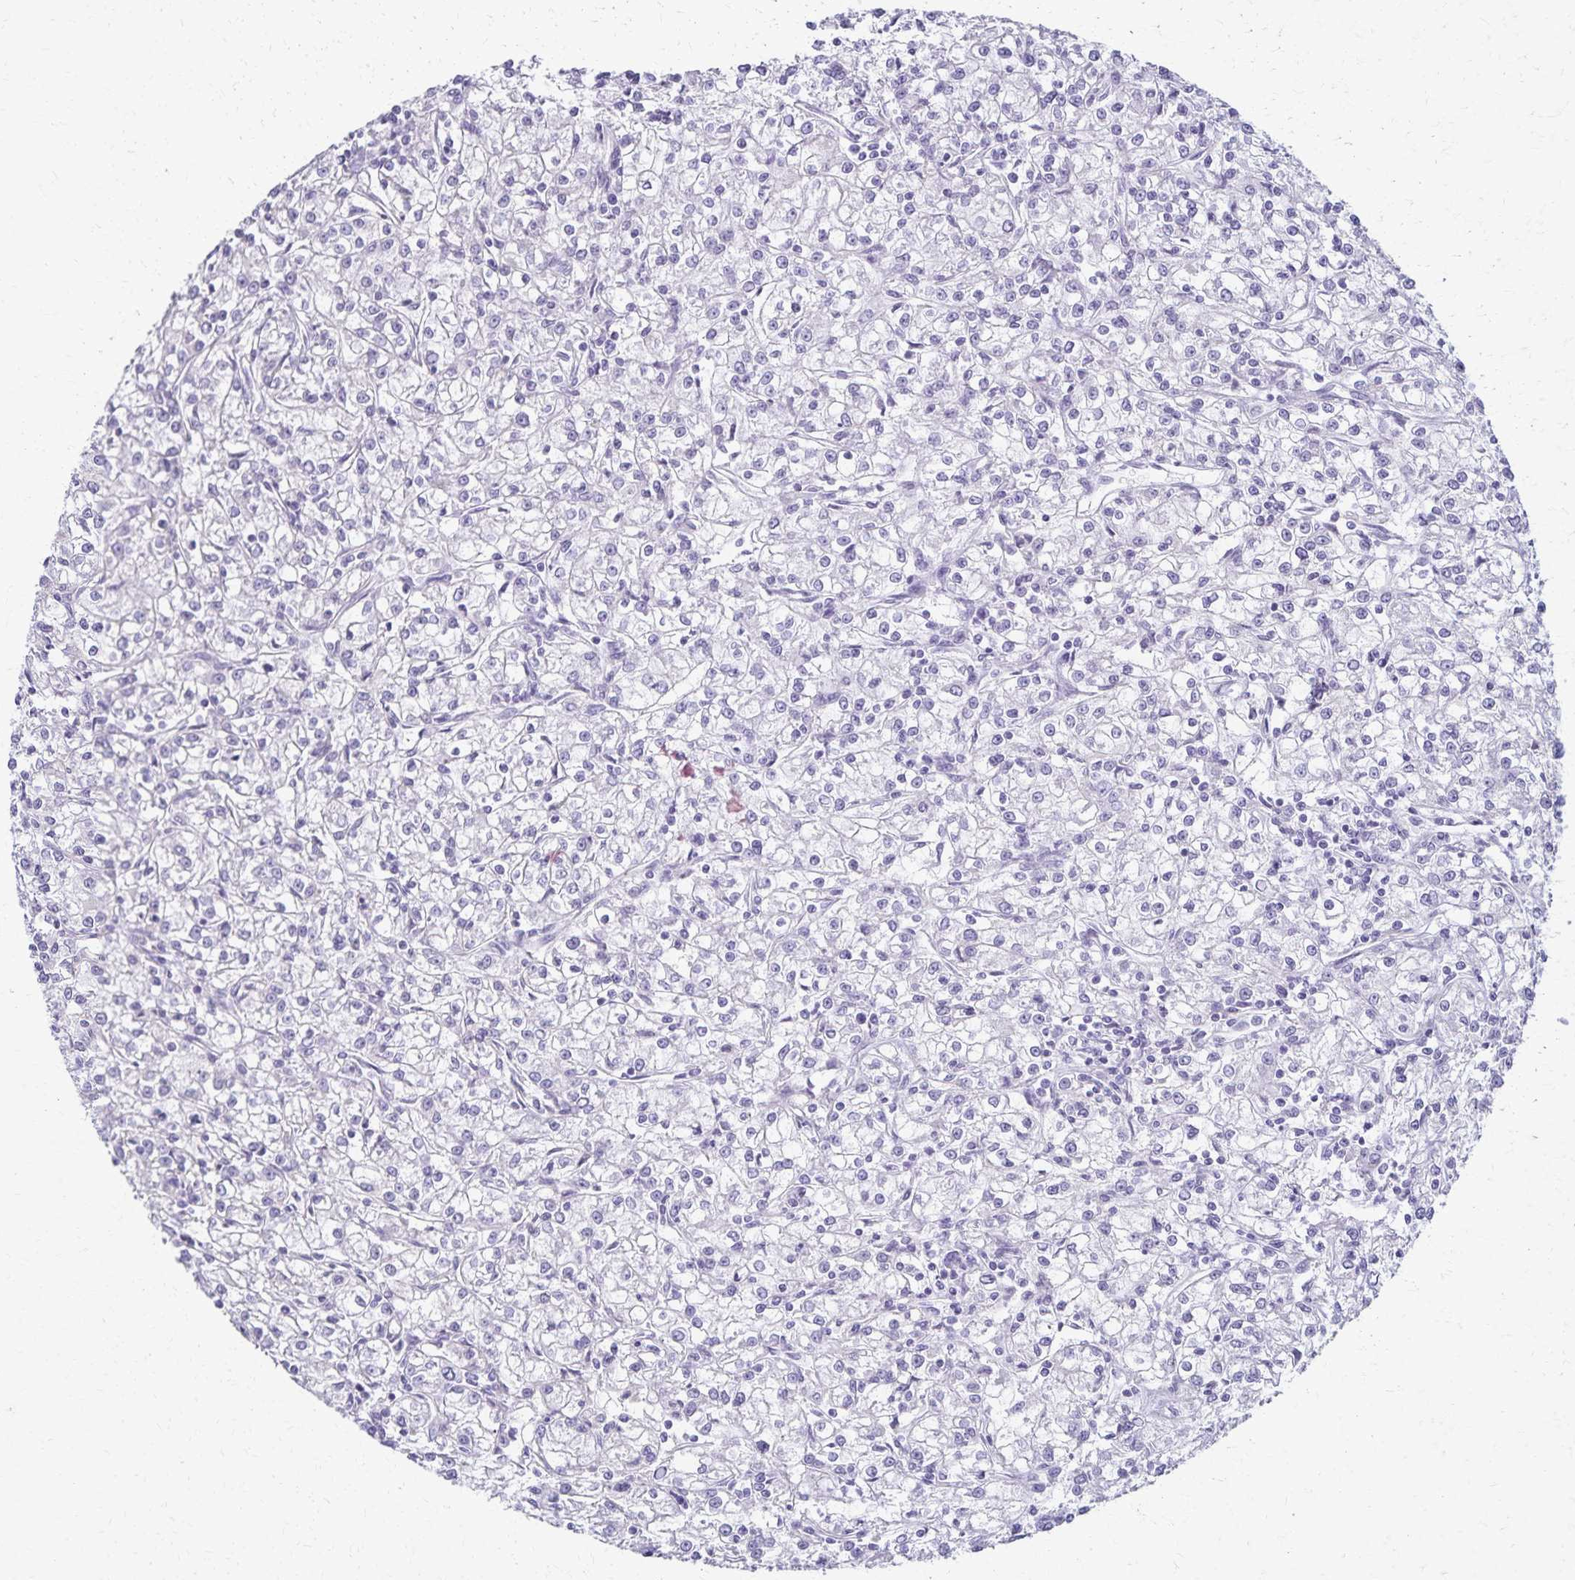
{"staining": {"intensity": "negative", "quantity": "none", "location": "none"}, "tissue": "renal cancer", "cell_type": "Tumor cells", "image_type": "cancer", "snomed": [{"axis": "morphology", "description": "Adenocarcinoma, NOS"}, {"axis": "topography", "description": "Kidney"}], "caption": "Tumor cells are negative for brown protein staining in renal cancer. (DAB IHC, high magnification).", "gene": "KISS1", "patient": {"sex": "female", "age": 59}}